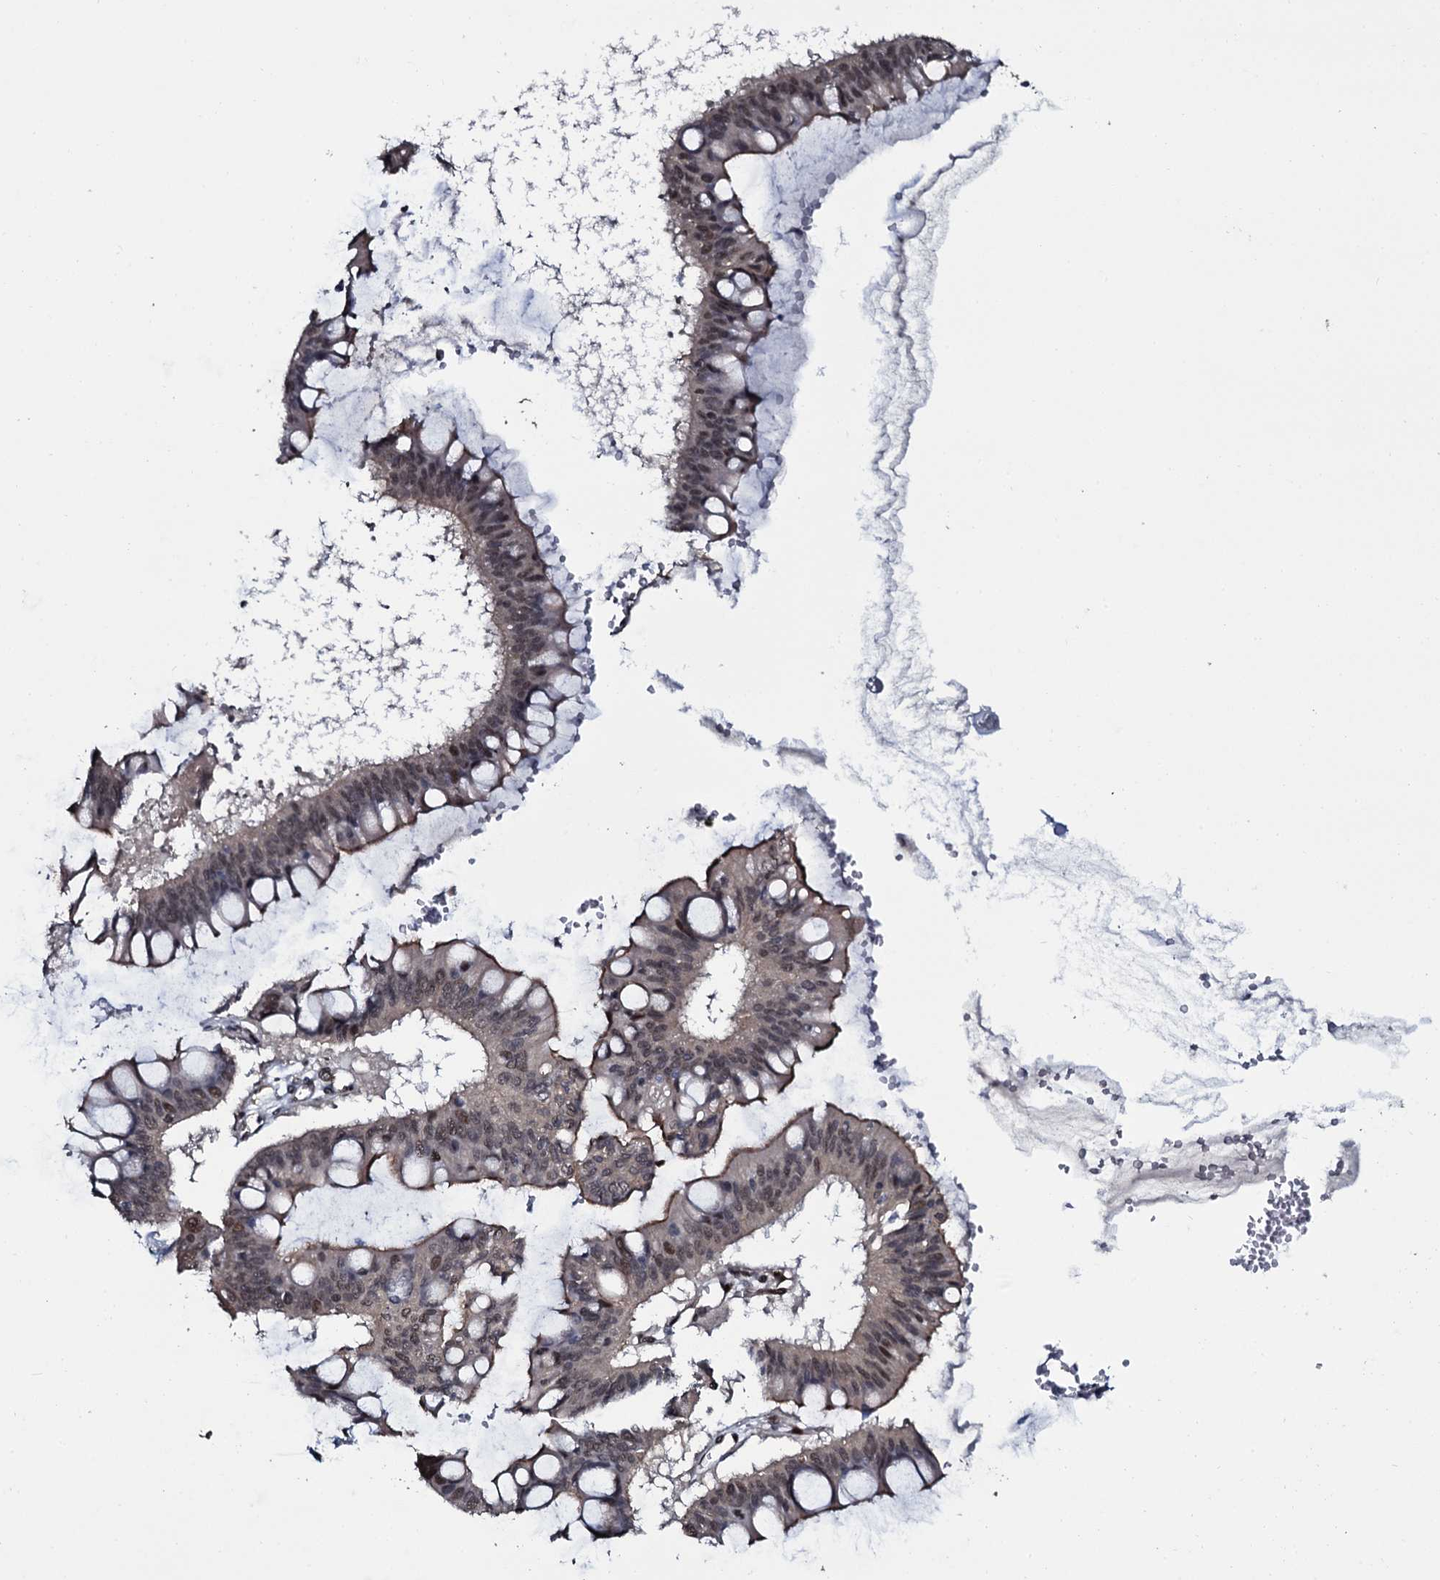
{"staining": {"intensity": "moderate", "quantity": "25%-75%", "location": "cytoplasmic/membranous,nuclear"}, "tissue": "ovarian cancer", "cell_type": "Tumor cells", "image_type": "cancer", "snomed": [{"axis": "morphology", "description": "Cystadenocarcinoma, mucinous, NOS"}, {"axis": "topography", "description": "Ovary"}], "caption": "An image showing moderate cytoplasmic/membranous and nuclear positivity in about 25%-75% of tumor cells in ovarian mucinous cystadenocarcinoma, as visualized by brown immunohistochemical staining.", "gene": "SH2D4B", "patient": {"sex": "female", "age": 73}}